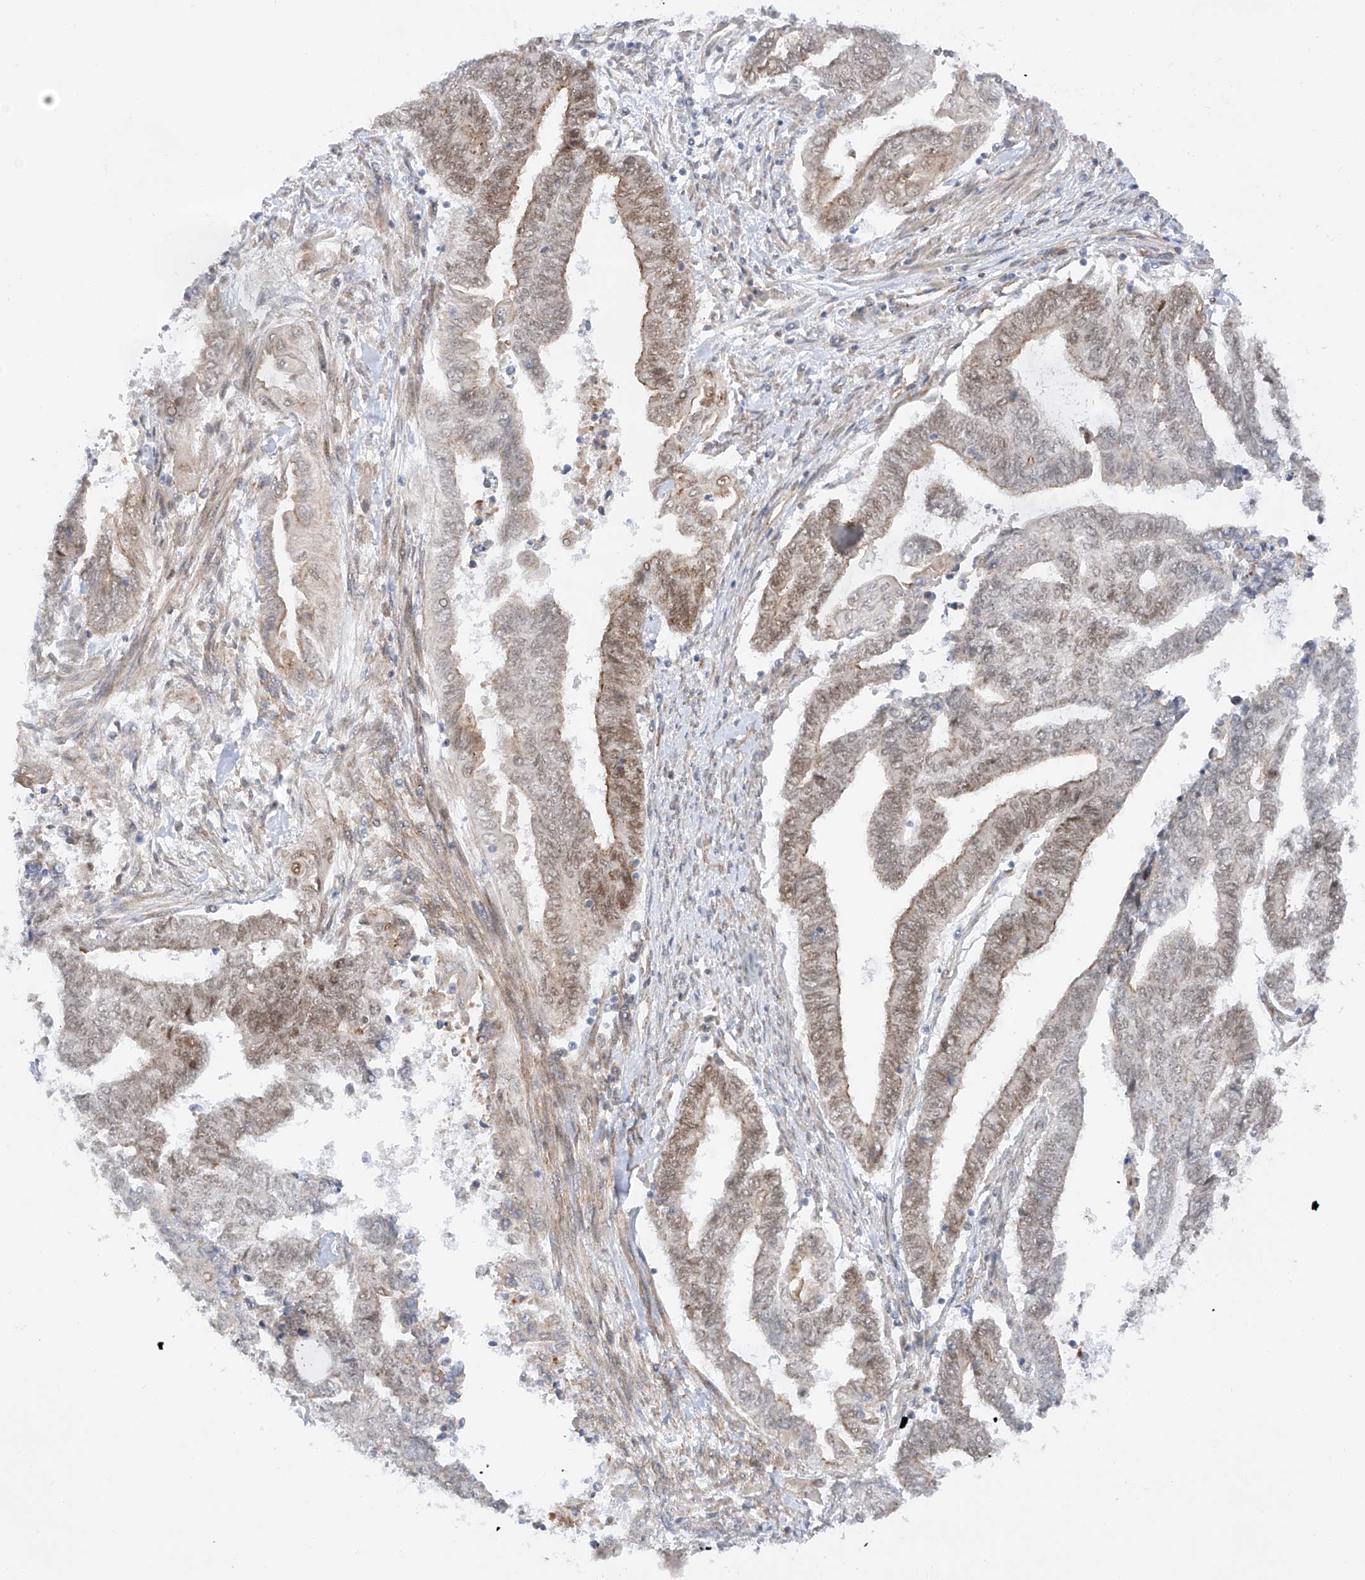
{"staining": {"intensity": "moderate", "quantity": "25%-75%", "location": "cytoplasmic/membranous,nuclear"}, "tissue": "endometrial cancer", "cell_type": "Tumor cells", "image_type": "cancer", "snomed": [{"axis": "morphology", "description": "Adenocarcinoma, NOS"}, {"axis": "topography", "description": "Uterus"}, {"axis": "topography", "description": "Endometrium"}], "caption": "Moderate cytoplasmic/membranous and nuclear expression is present in about 25%-75% of tumor cells in endometrial cancer (adenocarcinoma).", "gene": "POGK", "patient": {"sex": "female", "age": 70}}